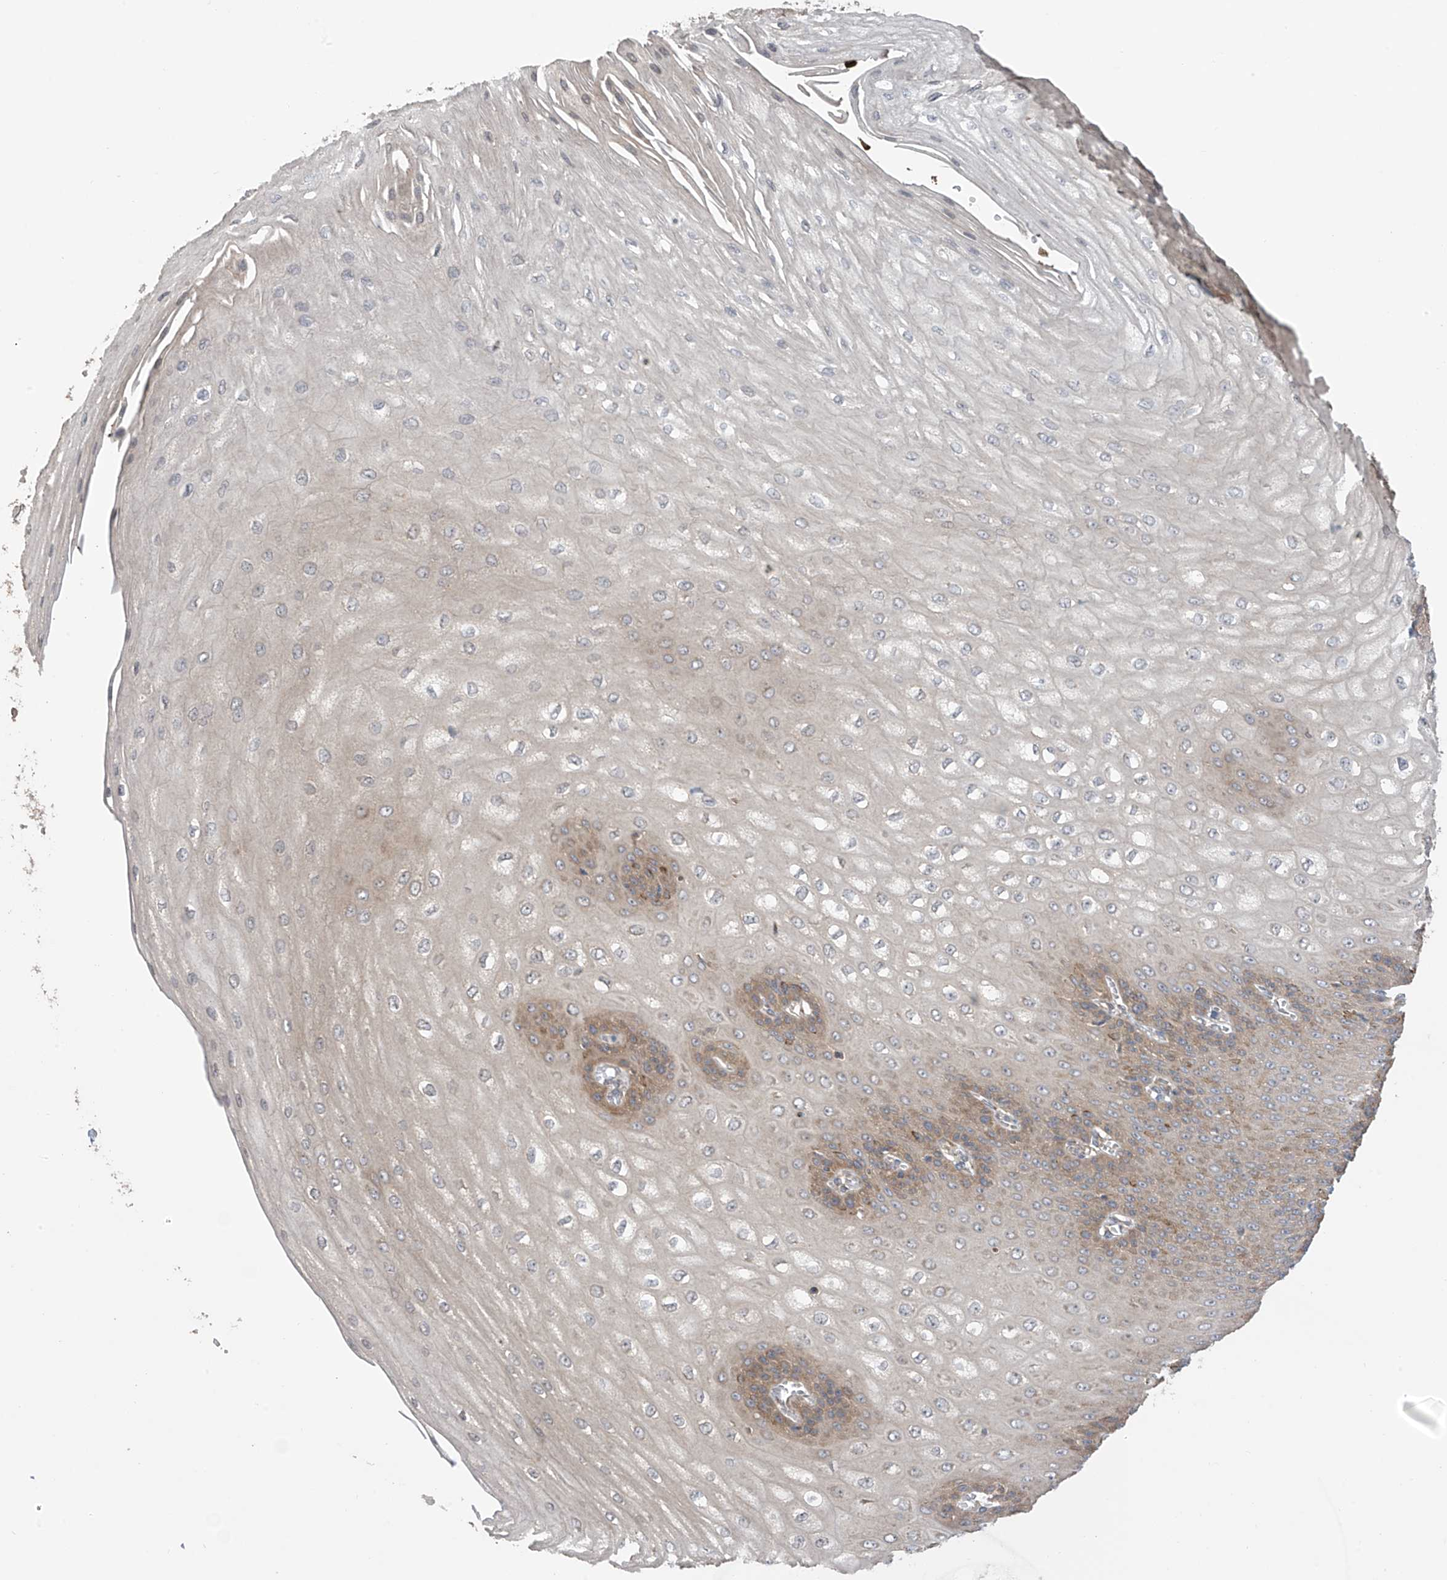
{"staining": {"intensity": "moderate", "quantity": "25%-75%", "location": "cytoplasmic/membranous"}, "tissue": "esophagus", "cell_type": "Squamous epithelial cells", "image_type": "normal", "snomed": [{"axis": "morphology", "description": "Normal tissue, NOS"}, {"axis": "topography", "description": "Esophagus"}], "caption": "Human esophagus stained with a brown dye shows moderate cytoplasmic/membranous positive positivity in approximately 25%-75% of squamous epithelial cells.", "gene": "PNPT1", "patient": {"sex": "male", "age": 60}}